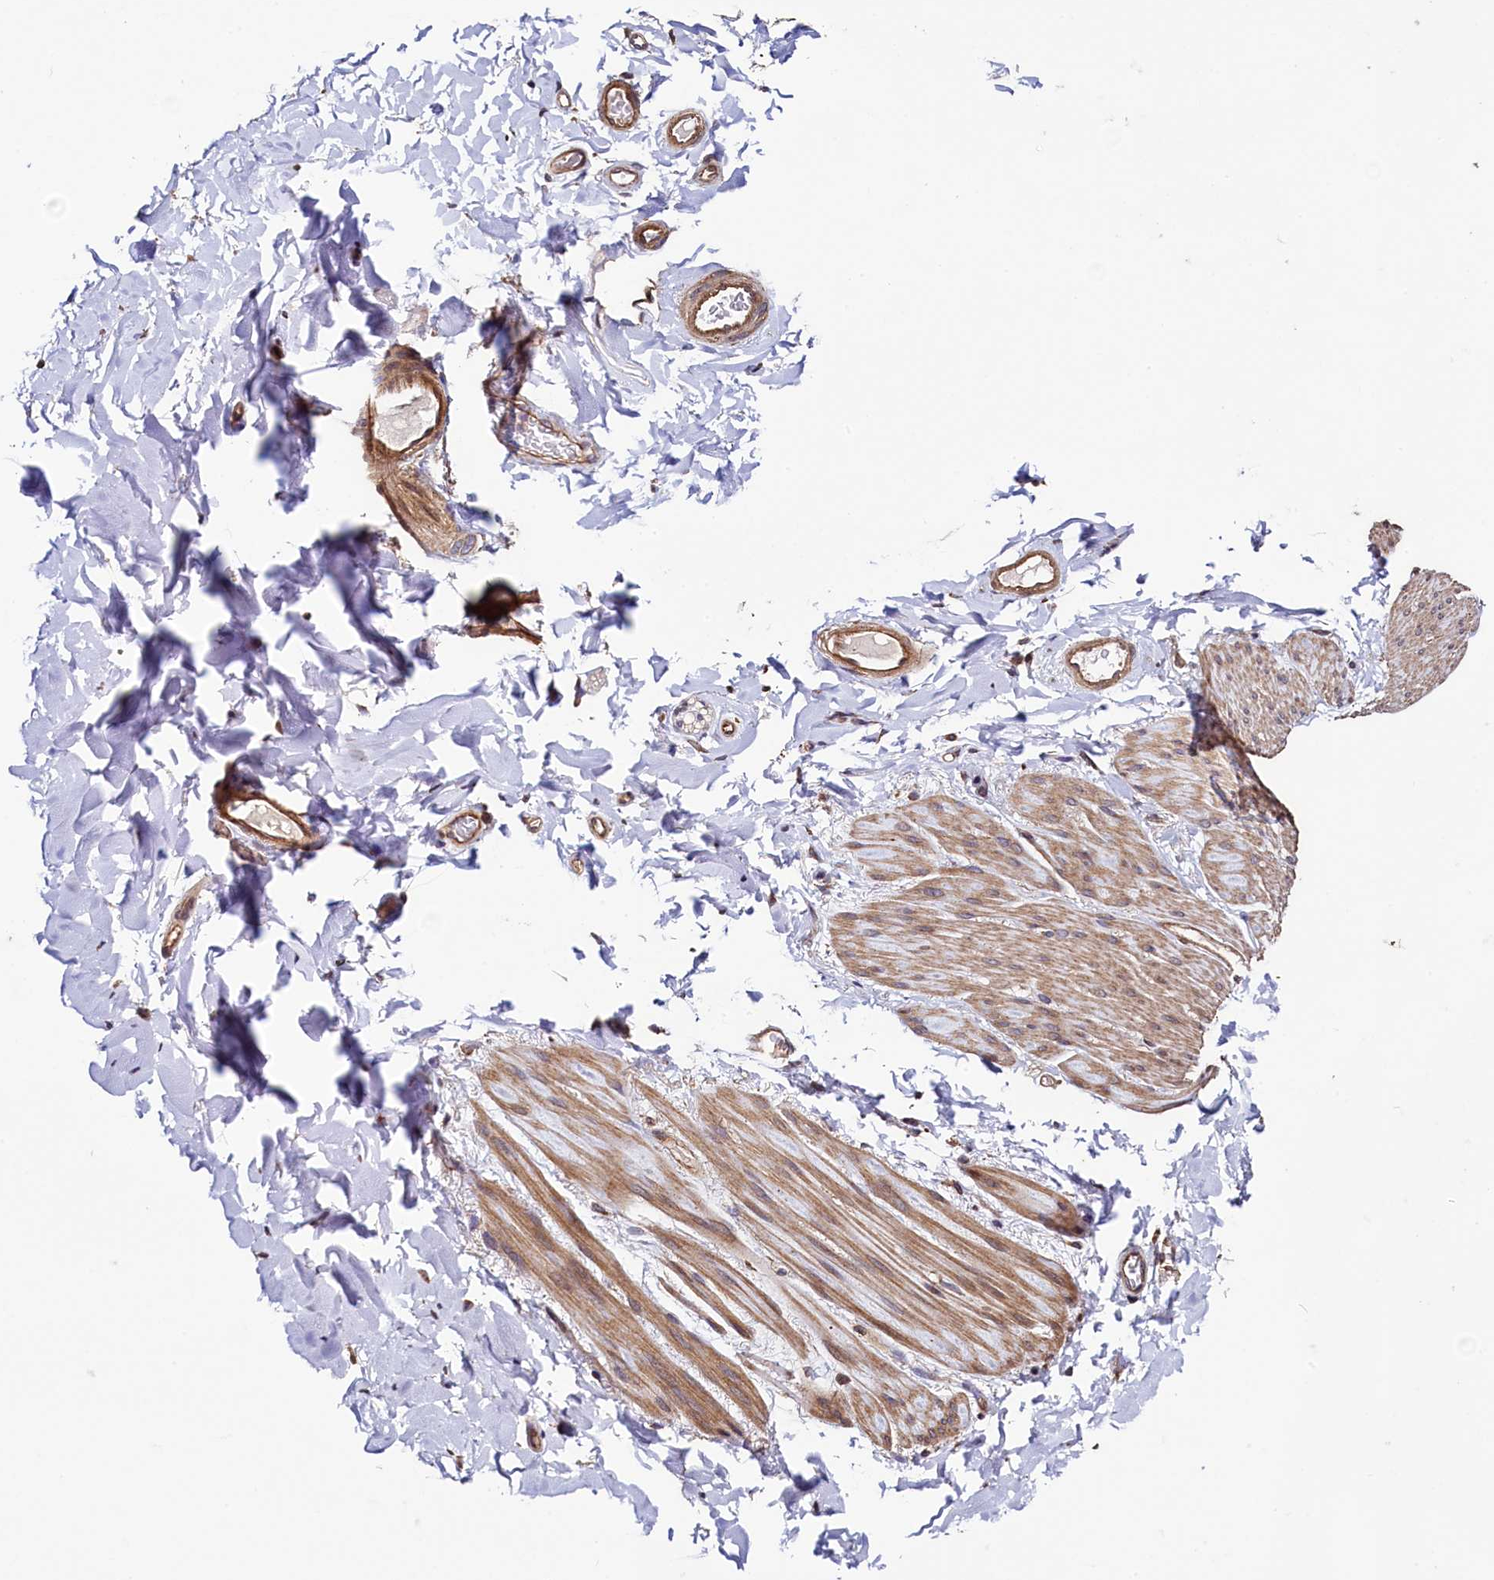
{"staining": {"intensity": "weak", "quantity": ">75%", "location": "cytoplasmic/membranous"}, "tissue": "adipose tissue", "cell_type": "Adipocytes", "image_type": "normal", "snomed": [{"axis": "morphology", "description": "Normal tissue, NOS"}, {"axis": "topography", "description": "Colon"}, {"axis": "topography", "description": "Peripheral nerve tissue"}], "caption": "Immunohistochemical staining of normal adipose tissue reveals low levels of weak cytoplasmic/membranous expression in approximately >75% of adipocytes.", "gene": "RBFA", "patient": {"sex": "female", "age": 61}}